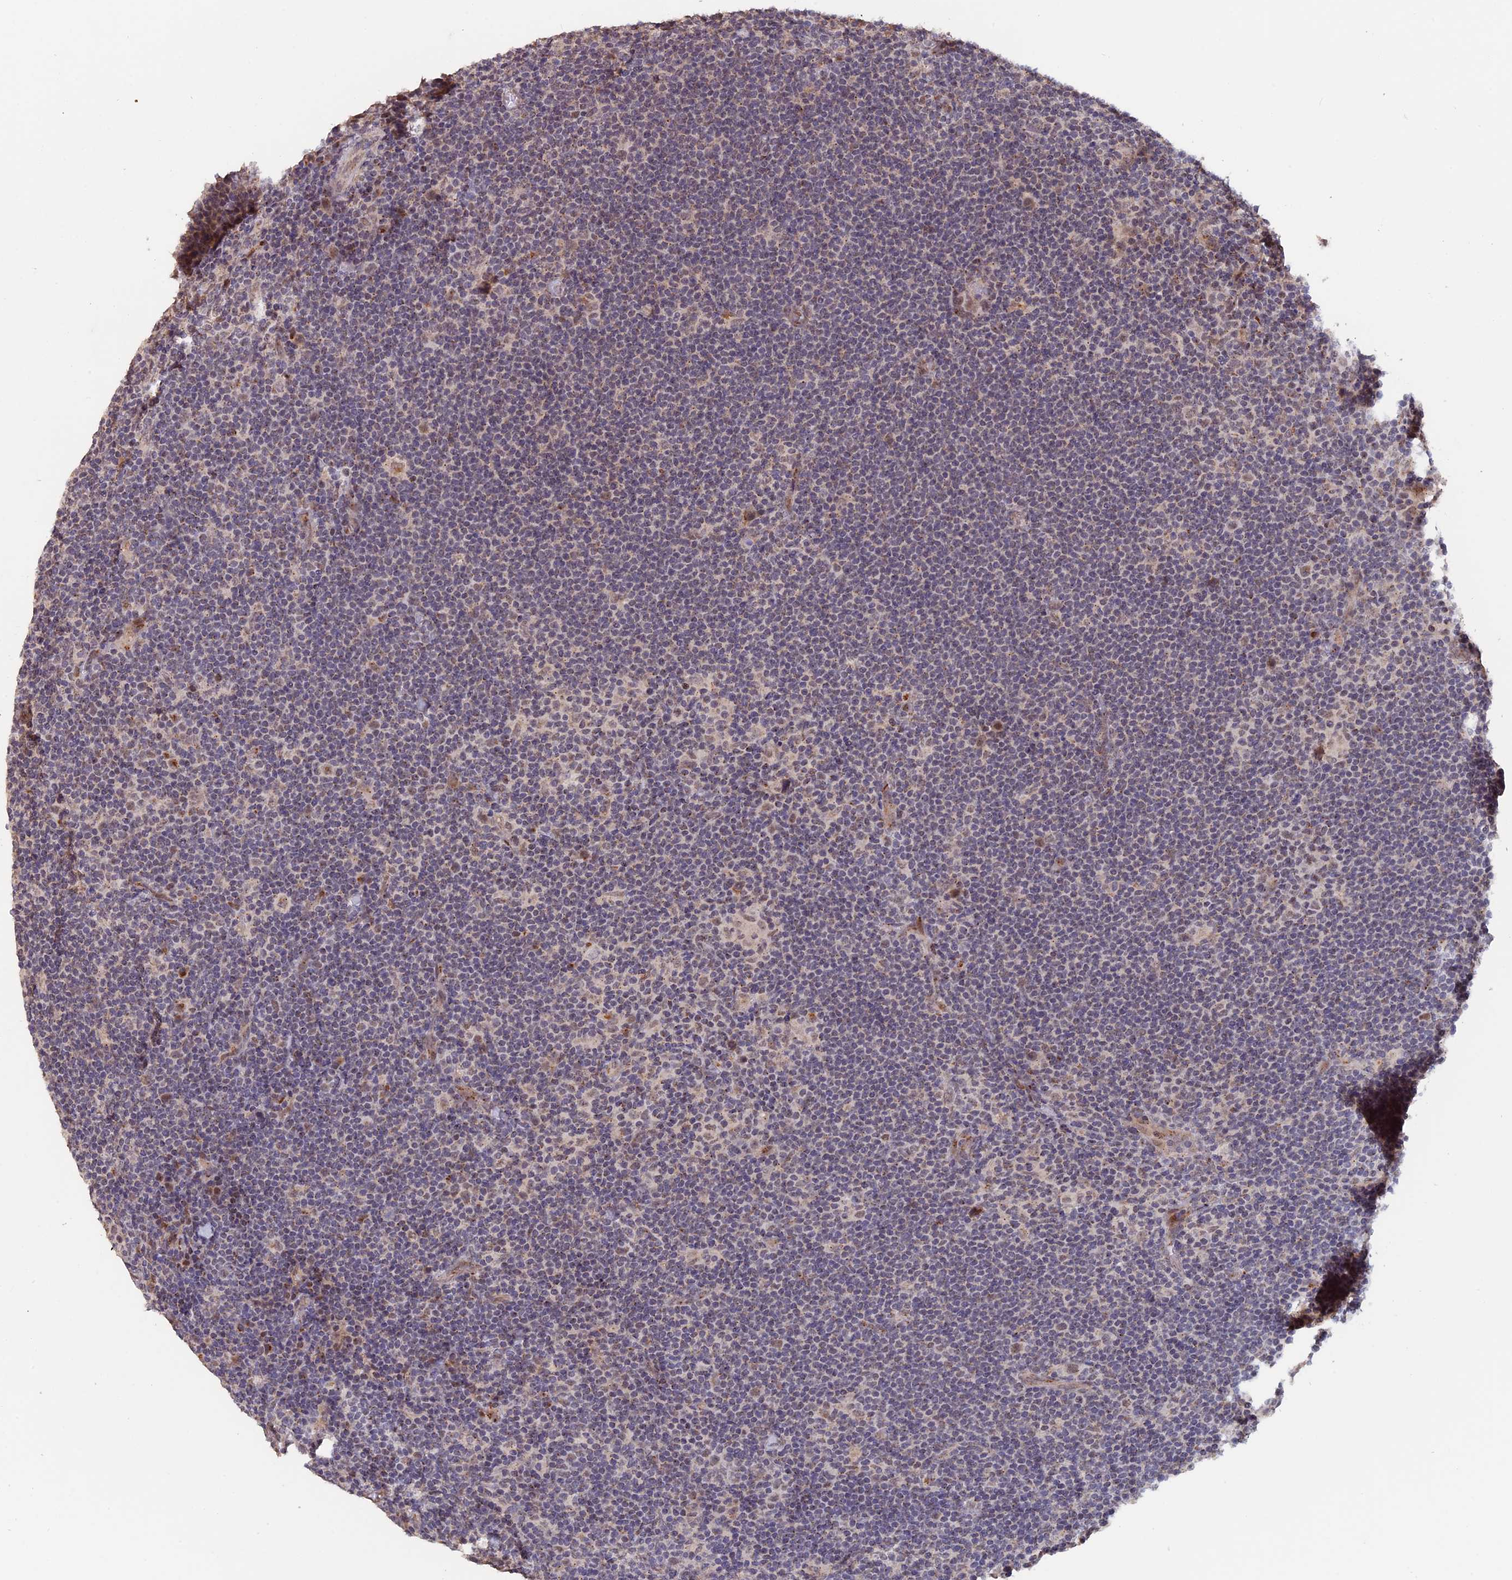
{"staining": {"intensity": "weak", "quantity": ">75%", "location": "cytoplasmic/membranous,nuclear"}, "tissue": "lymphoma", "cell_type": "Tumor cells", "image_type": "cancer", "snomed": [{"axis": "morphology", "description": "Hodgkin's disease, NOS"}, {"axis": "topography", "description": "Lymph node"}], "caption": "Immunohistochemistry of human lymphoma reveals low levels of weak cytoplasmic/membranous and nuclear staining in about >75% of tumor cells. The protein of interest is stained brown, and the nuclei are stained in blue (DAB (3,3'-diaminobenzidine) IHC with brightfield microscopy, high magnification).", "gene": "PIGQ", "patient": {"sex": "female", "age": 57}}